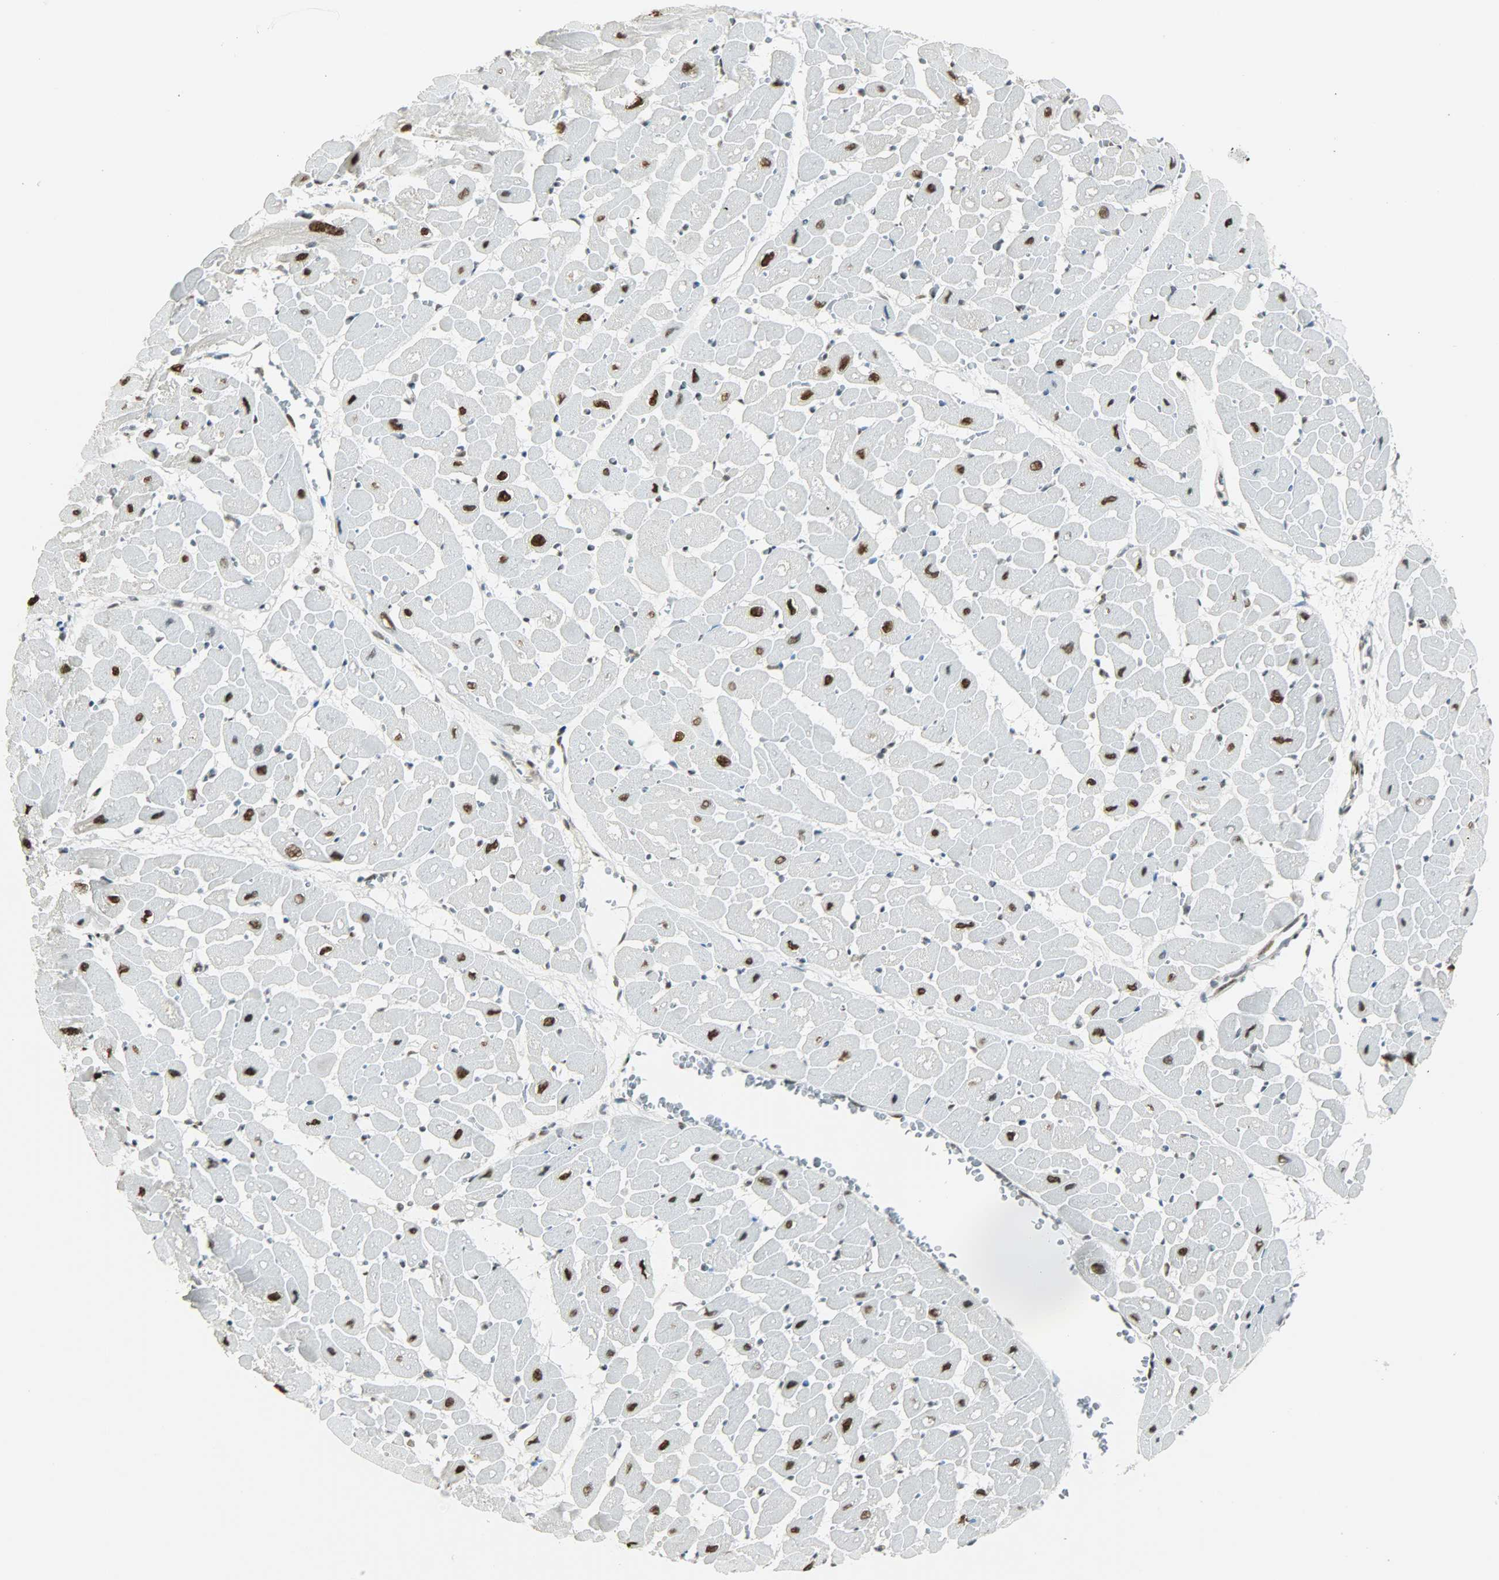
{"staining": {"intensity": "moderate", "quantity": ">75%", "location": "nuclear"}, "tissue": "heart muscle", "cell_type": "Cardiomyocytes", "image_type": "normal", "snomed": [{"axis": "morphology", "description": "Normal tissue, NOS"}, {"axis": "topography", "description": "Heart"}], "caption": "DAB immunohistochemical staining of normal heart muscle displays moderate nuclear protein staining in about >75% of cardiomyocytes. (IHC, brightfield microscopy, high magnification).", "gene": "MYEF2", "patient": {"sex": "male", "age": 45}}